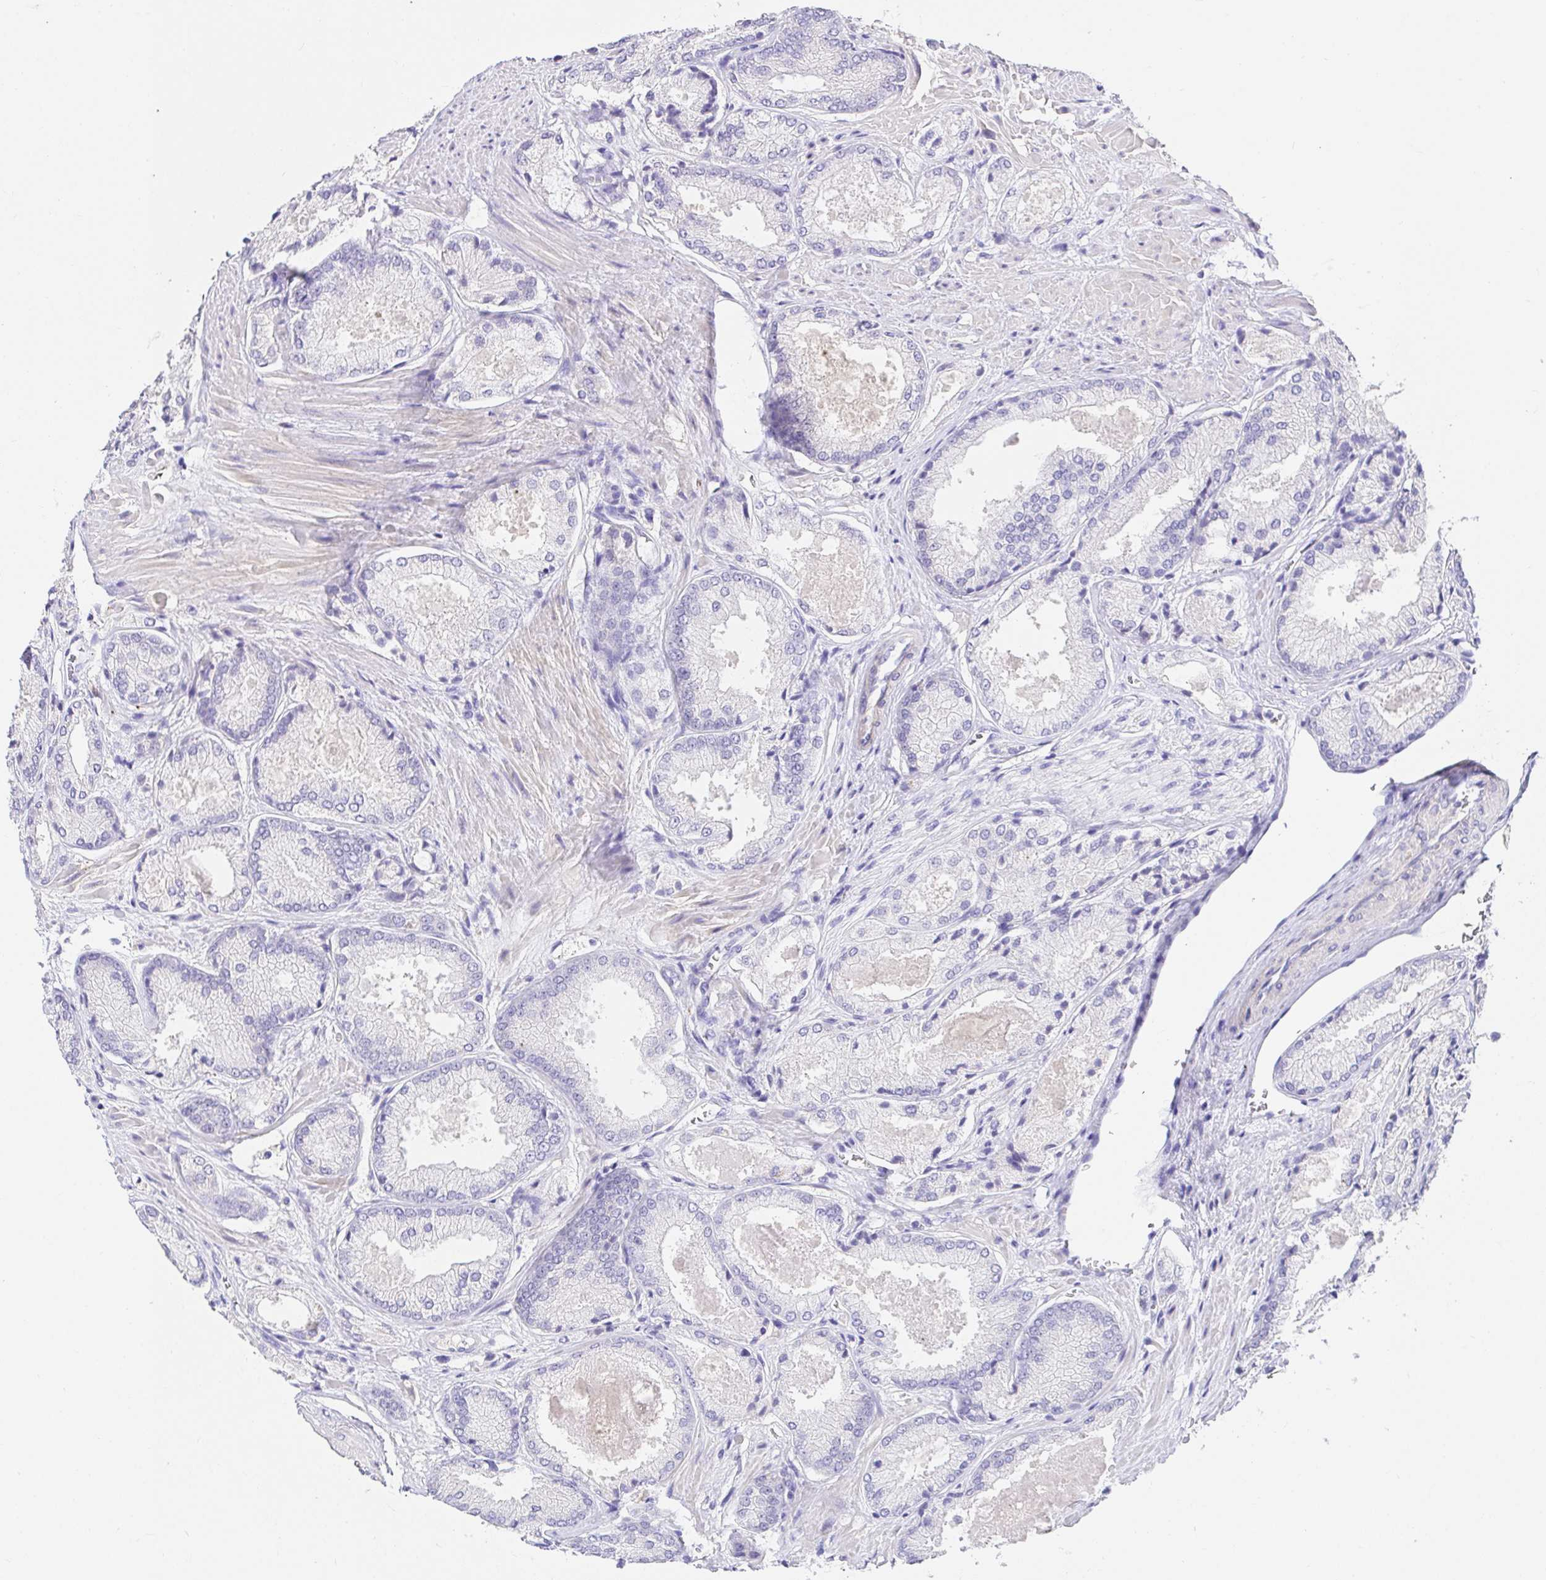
{"staining": {"intensity": "negative", "quantity": "none", "location": "none"}, "tissue": "prostate cancer", "cell_type": "Tumor cells", "image_type": "cancer", "snomed": [{"axis": "morphology", "description": "Adenocarcinoma, High grade"}, {"axis": "topography", "description": "Prostate"}], "caption": "Prostate high-grade adenocarcinoma was stained to show a protein in brown. There is no significant expression in tumor cells.", "gene": "CDO1", "patient": {"sex": "male", "age": 68}}